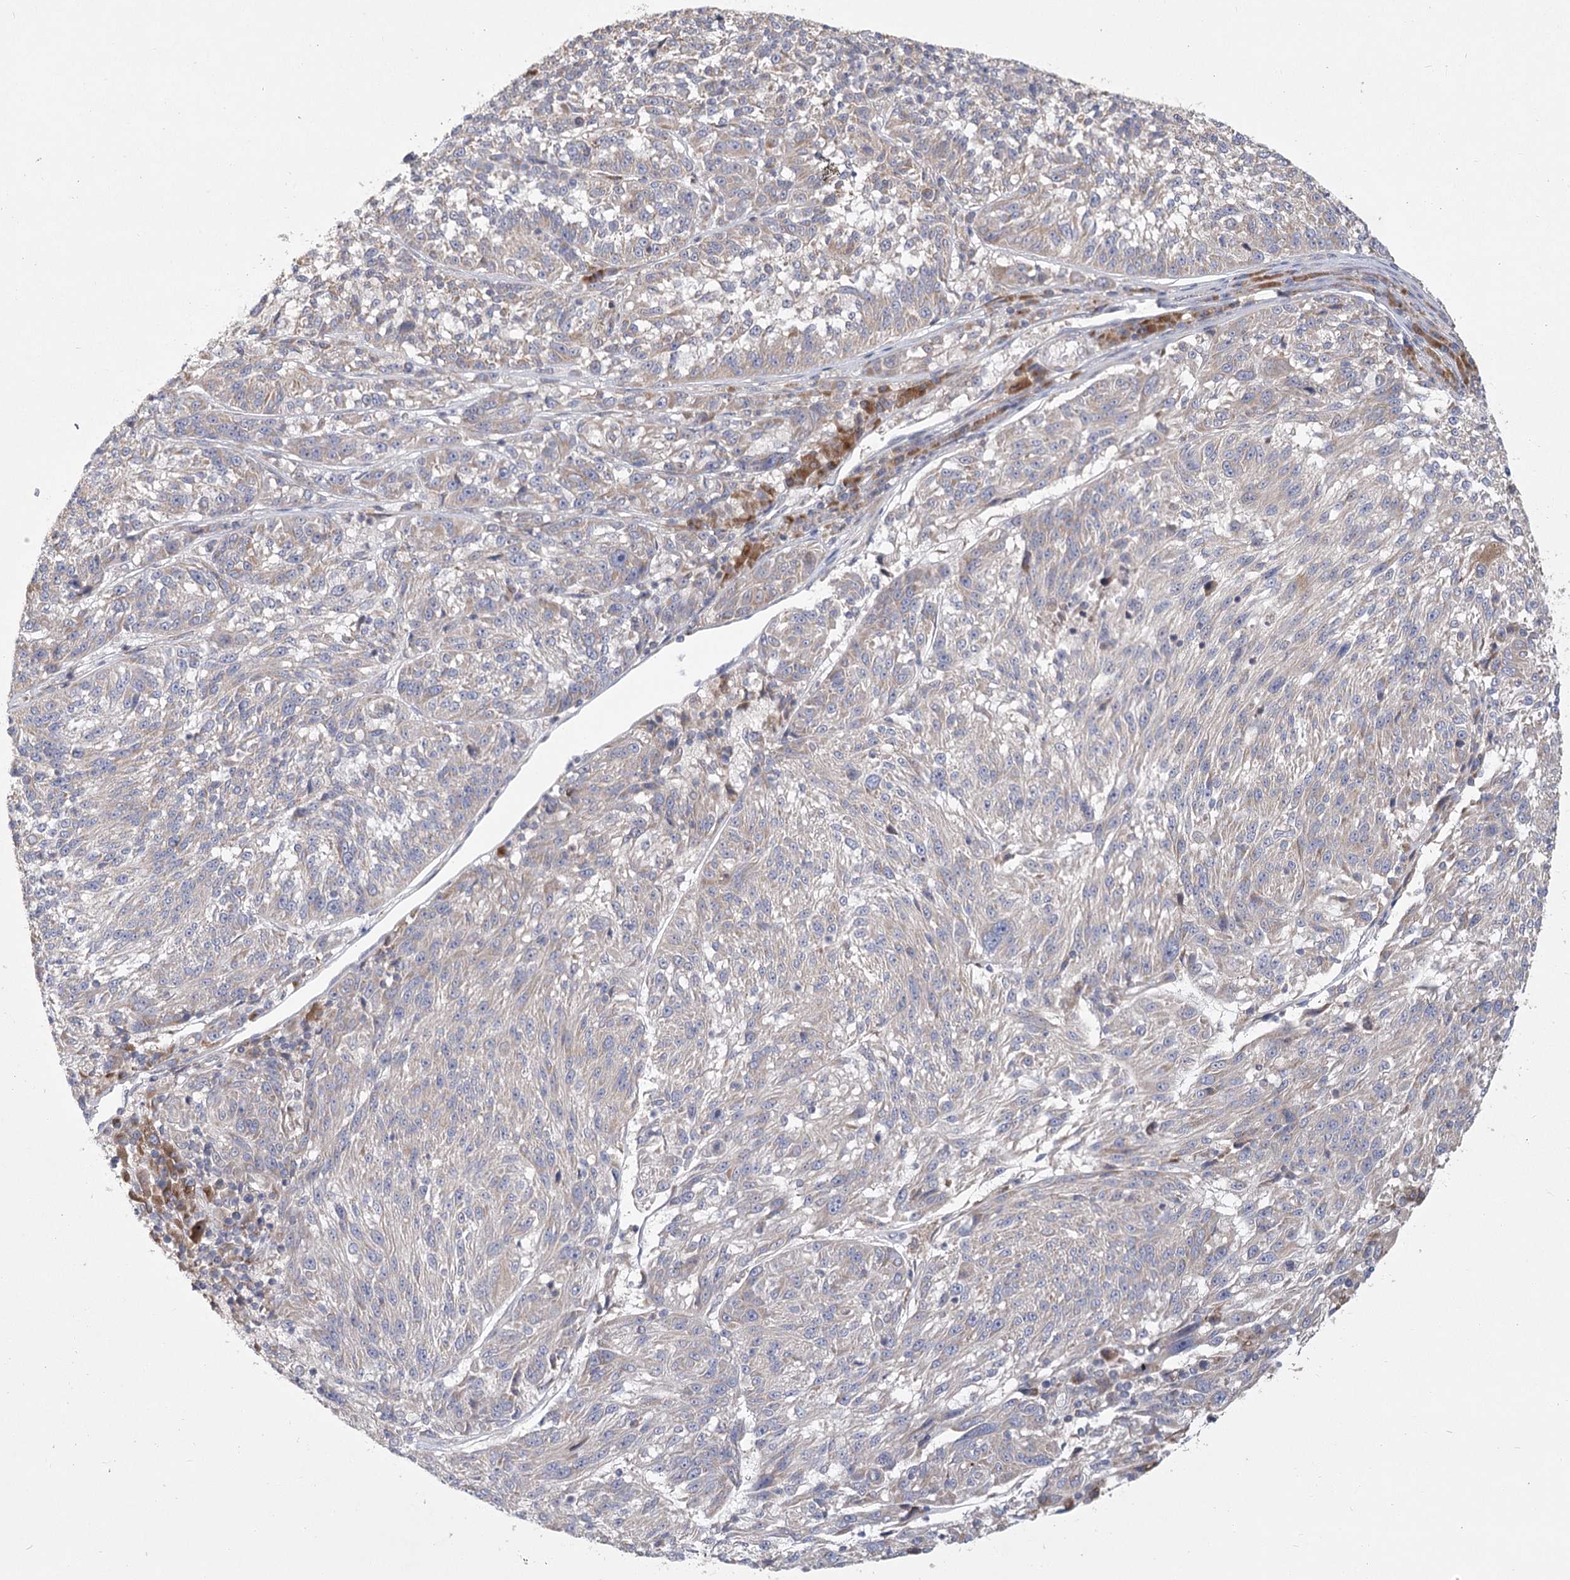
{"staining": {"intensity": "negative", "quantity": "none", "location": "none"}, "tissue": "melanoma", "cell_type": "Tumor cells", "image_type": "cancer", "snomed": [{"axis": "morphology", "description": "Malignant melanoma, NOS"}, {"axis": "topography", "description": "Skin"}], "caption": "There is no significant staining in tumor cells of melanoma. (DAB (3,3'-diaminobenzidine) IHC visualized using brightfield microscopy, high magnification).", "gene": "CNTLN", "patient": {"sex": "male", "age": 53}}